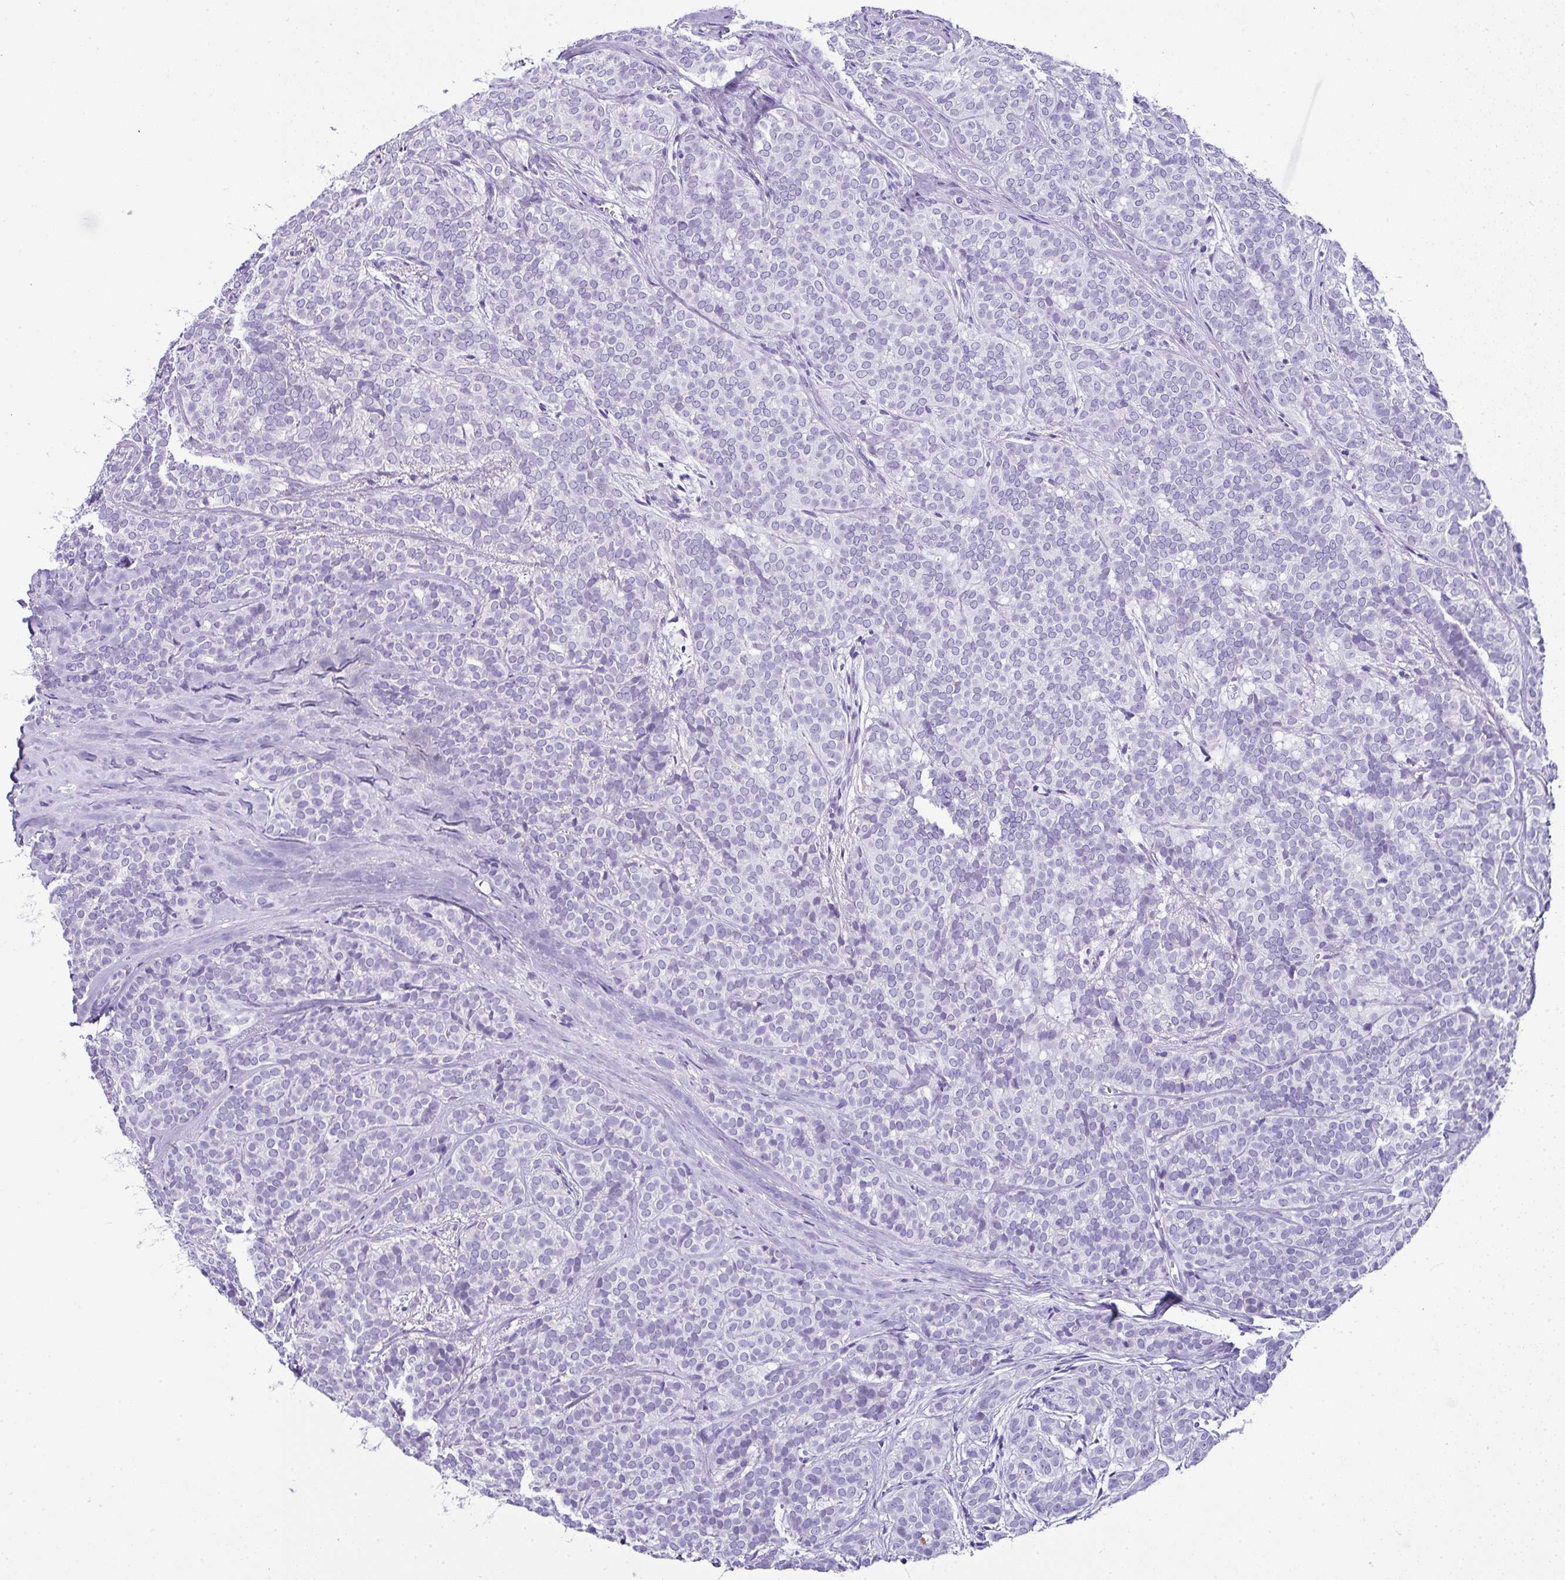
{"staining": {"intensity": "negative", "quantity": "none", "location": "none"}, "tissue": "head and neck cancer", "cell_type": "Tumor cells", "image_type": "cancer", "snomed": [{"axis": "morphology", "description": "Normal tissue, NOS"}, {"axis": "morphology", "description": "Adenocarcinoma, NOS"}, {"axis": "topography", "description": "Oral tissue"}, {"axis": "topography", "description": "Head-Neck"}], "caption": "This is a micrograph of IHC staining of head and neck adenocarcinoma, which shows no expression in tumor cells. The staining was performed using DAB (3,3'-diaminobenzidine) to visualize the protein expression in brown, while the nuclei were stained in blue with hematoxylin (Magnification: 20x).", "gene": "RNF183", "patient": {"sex": "female", "age": 57}}